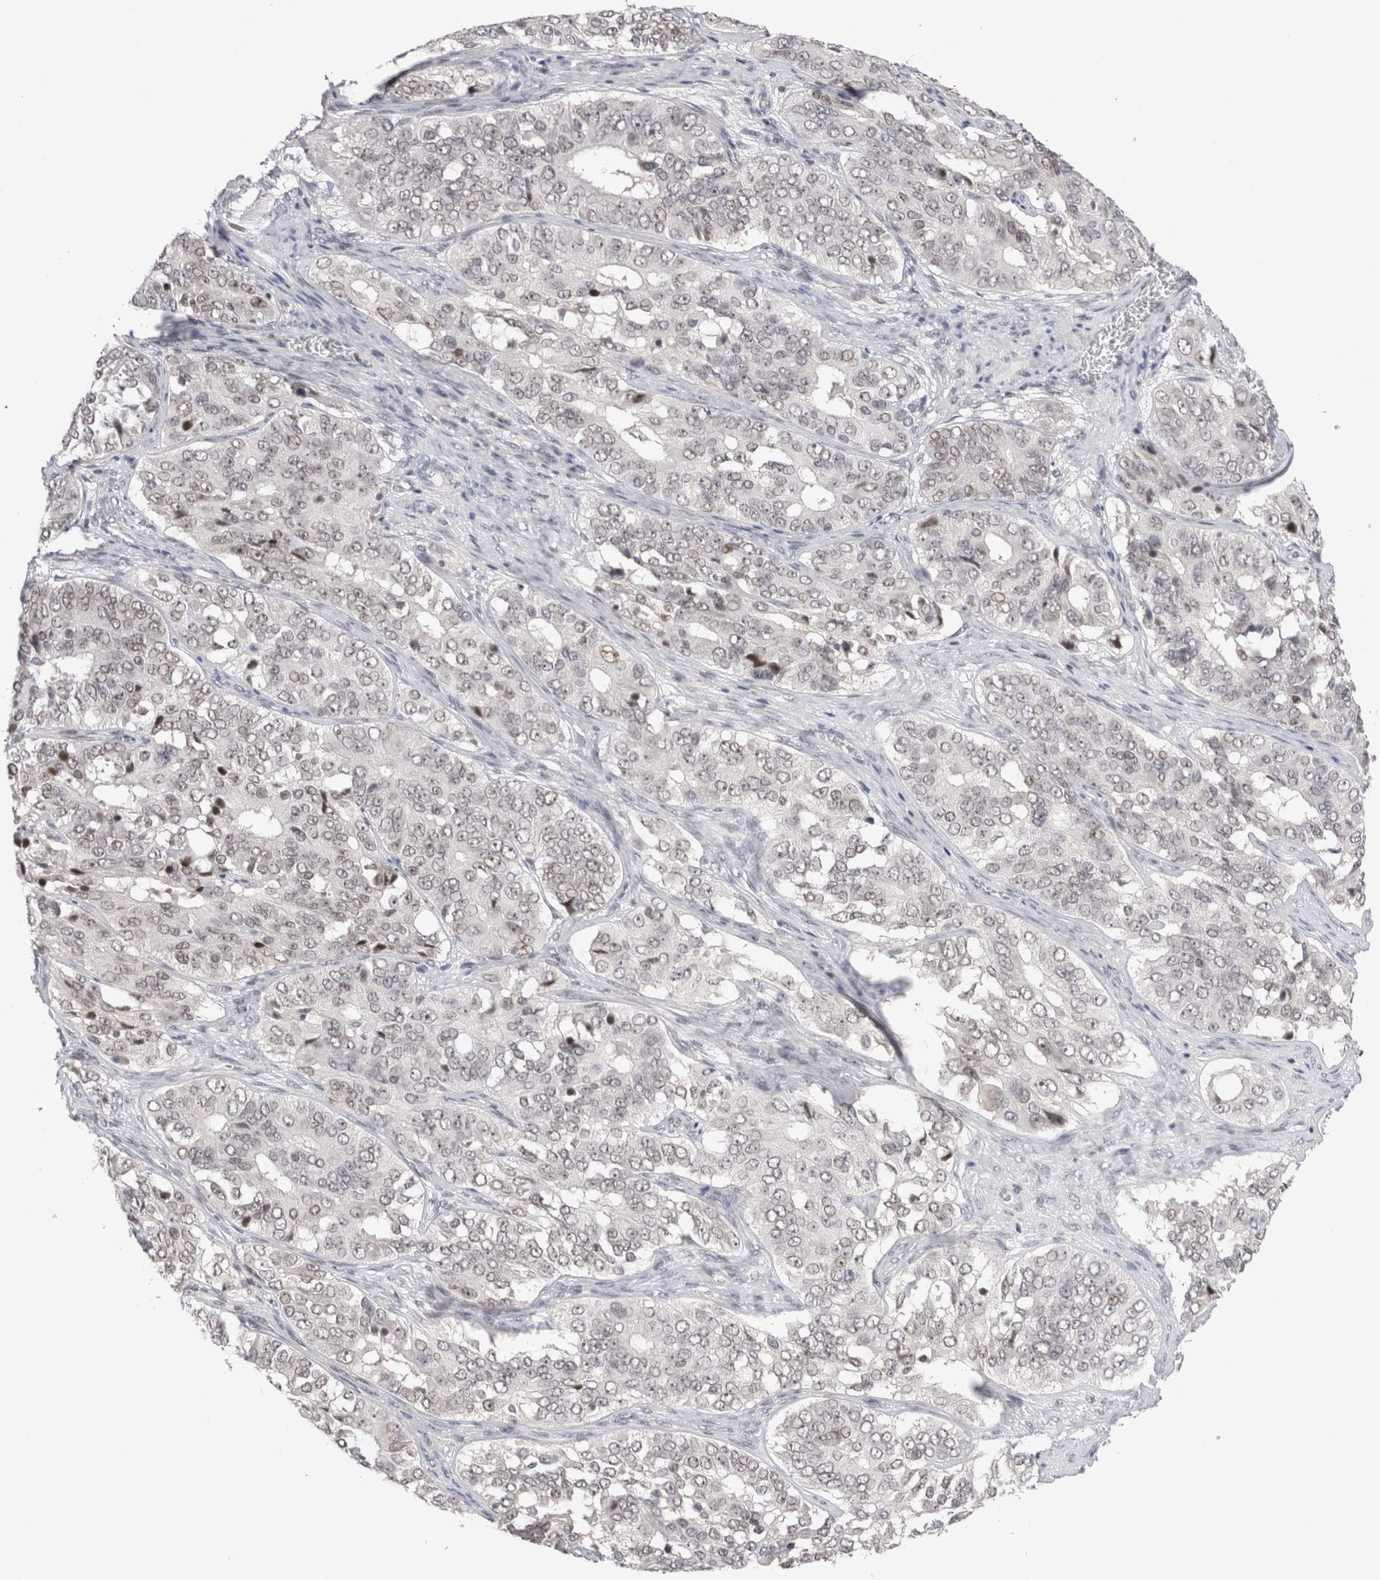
{"staining": {"intensity": "moderate", "quantity": "<25%", "location": "nuclear"}, "tissue": "ovarian cancer", "cell_type": "Tumor cells", "image_type": "cancer", "snomed": [{"axis": "morphology", "description": "Carcinoma, endometroid"}, {"axis": "topography", "description": "Ovary"}], "caption": "A high-resolution micrograph shows immunohistochemistry staining of endometroid carcinoma (ovarian), which exhibits moderate nuclear staining in about <25% of tumor cells. The staining is performed using DAB brown chromogen to label protein expression. The nuclei are counter-stained blue using hematoxylin.", "gene": "ZNF521", "patient": {"sex": "female", "age": 51}}